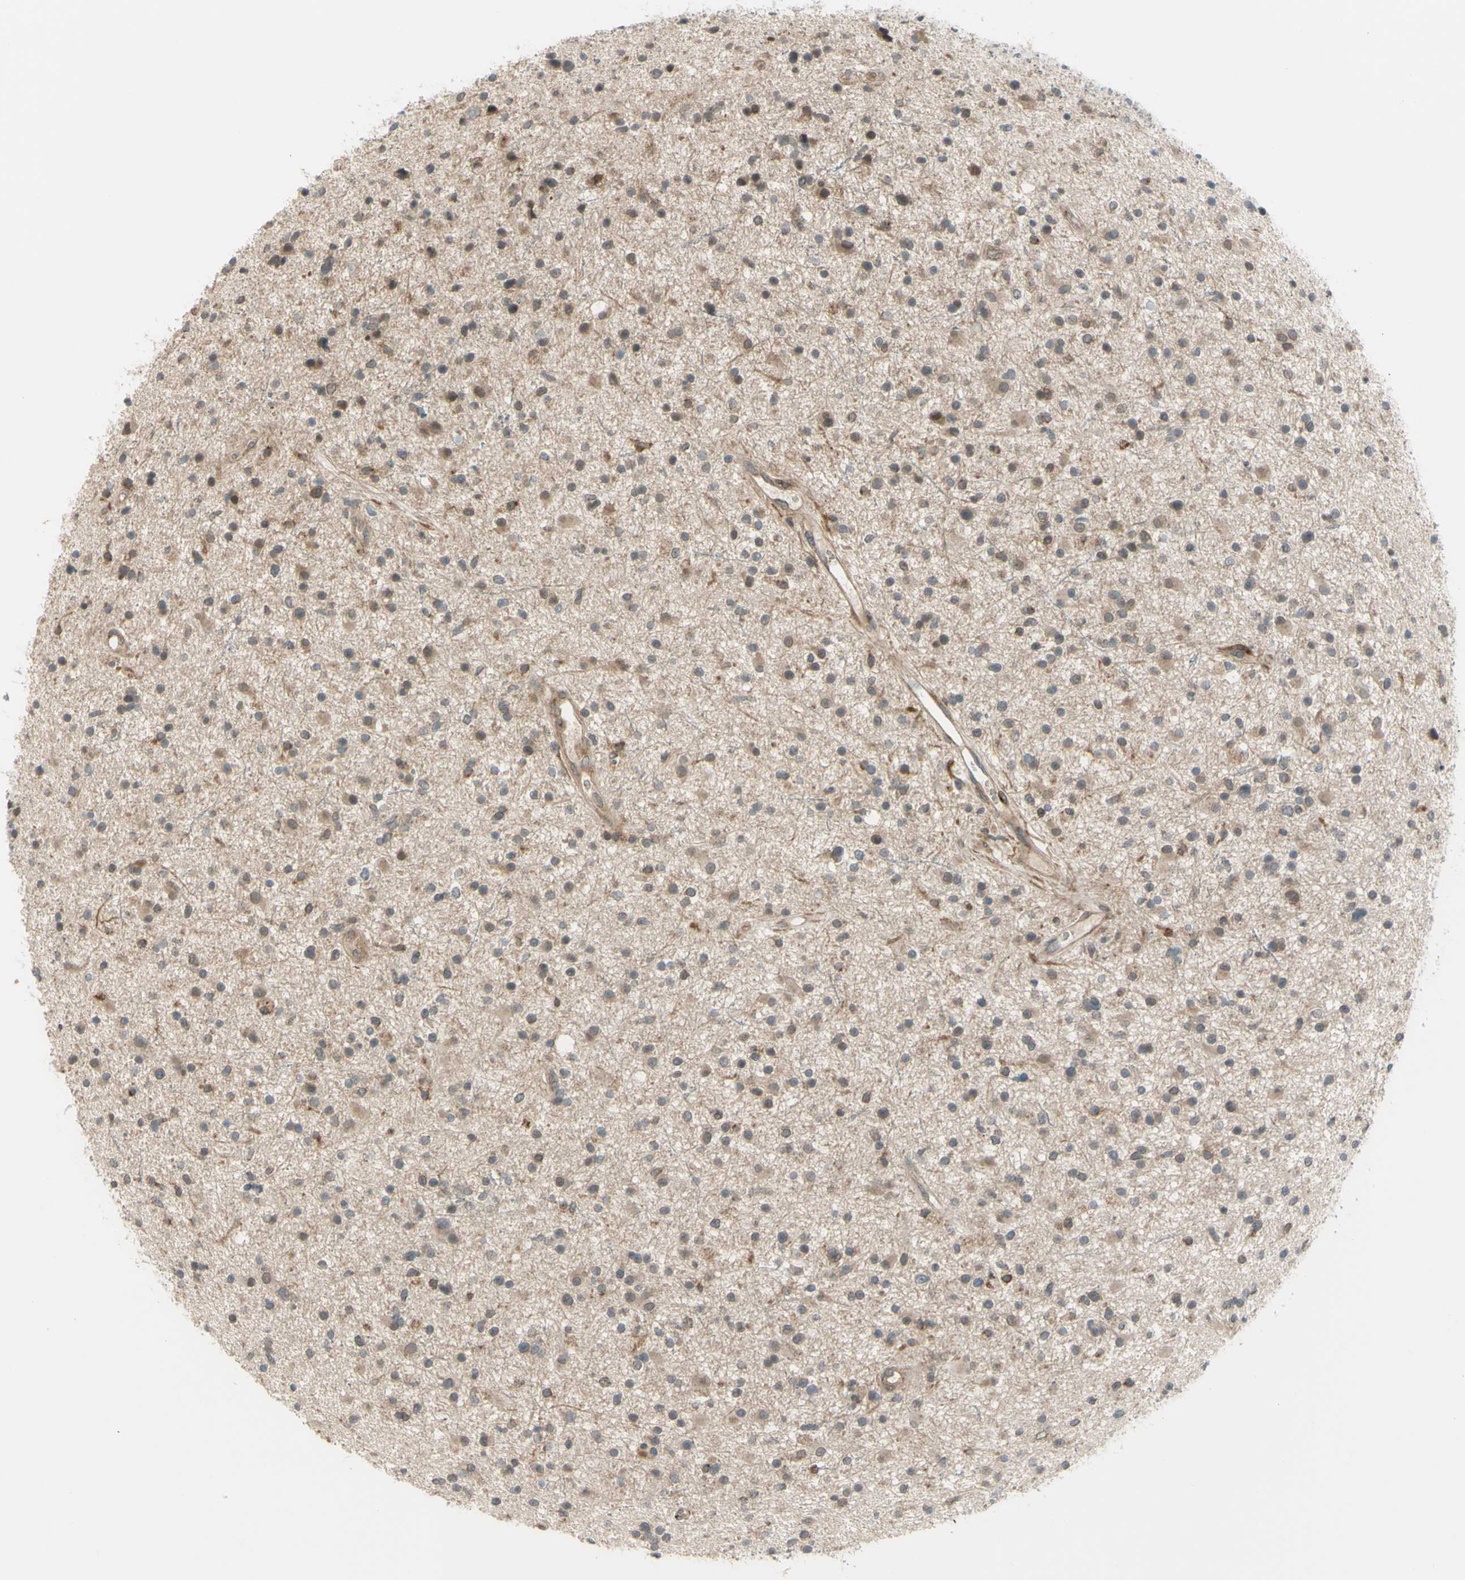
{"staining": {"intensity": "weak", "quantity": "25%-75%", "location": "cytoplasmic/membranous"}, "tissue": "glioma", "cell_type": "Tumor cells", "image_type": "cancer", "snomed": [{"axis": "morphology", "description": "Glioma, malignant, High grade"}, {"axis": "topography", "description": "Brain"}], "caption": "This image shows glioma stained with immunohistochemistry to label a protein in brown. The cytoplasmic/membranous of tumor cells show weak positivity for the protein. Nuclei are counter-stained blue.", "gene": "FLII", "patient": {"sex": "male", "age": 33}}